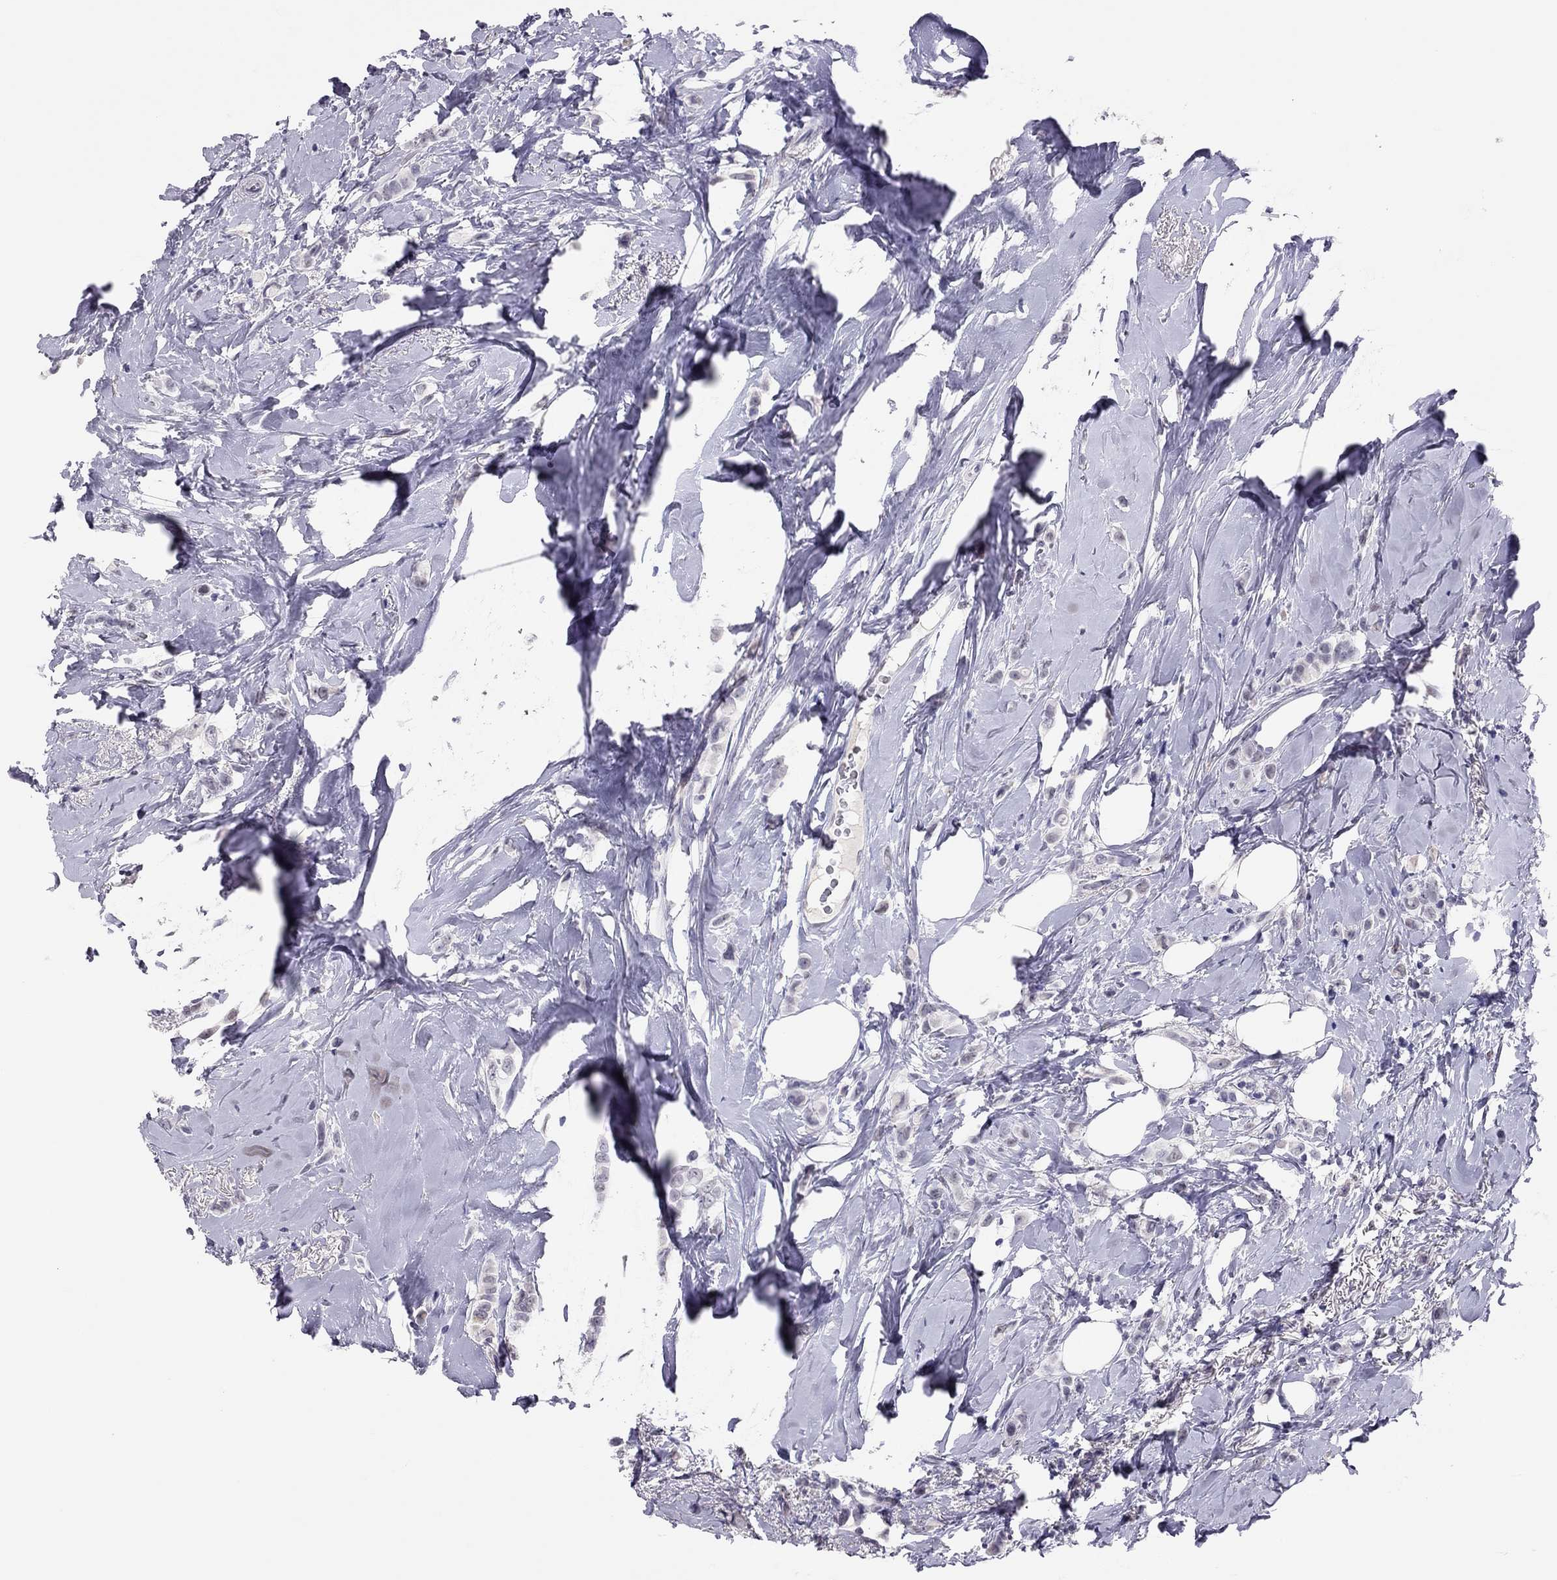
{"staining": {"intensity": "negative", "quantity": "none", "location": "none"}, "tissue": "breast cancer", "cell_type": "Tumor cells", "image_type": "cancer", "snomed": [{"axis": "morphology", "description": "Lobular carcinoma"}, {"axis": "topography", "description": "Breast"}], "caption": "High magnification brightfield microscopy of lobular carcinoma (breast) stained with DAB (3,3'-diaminobenzidine) (brown) and counterstained with hematoxylin (blue): tumor cells show no significant staining.", "gene": "PHOX2A", "patient": {"sex": "female", "age": 66}}